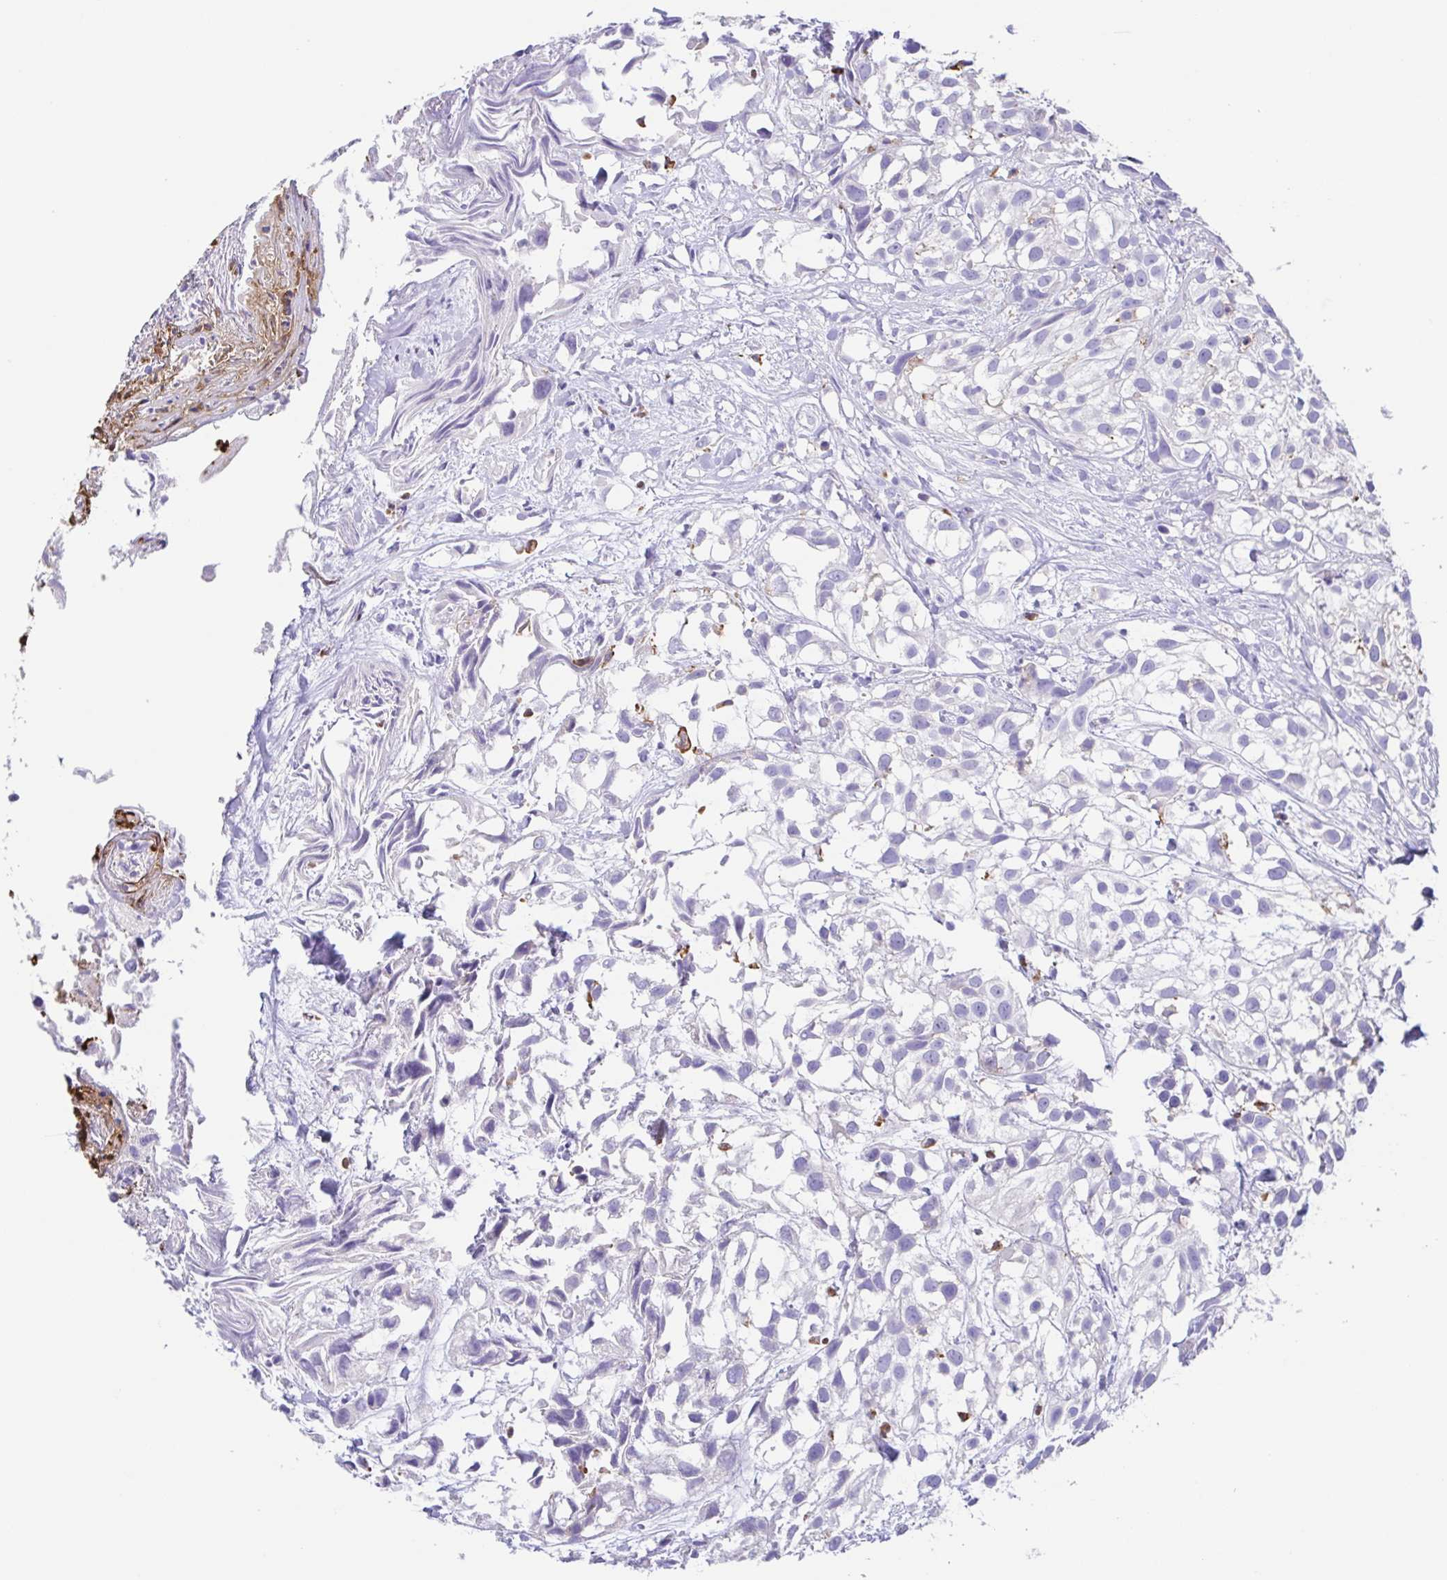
{"staining": {"intensity": "negative", "quantity": "none", "location": "none"}, "tissue": "urothelial cancer", "cell_type": "Tumor cells", "image_type": "cancer", "snomed": [{"axis": "morphology", "description": "Urothelial carcinoma, High grade"}, {"axis": "topography", "description": "Urinary bladder"}], "caption": "This is an IHC micrograph of urothelial carcinoma (high-grade). There is no expression in tumor cells.", "gene": "ARPP21", "patient": {"sex": "male", "age": 56}}